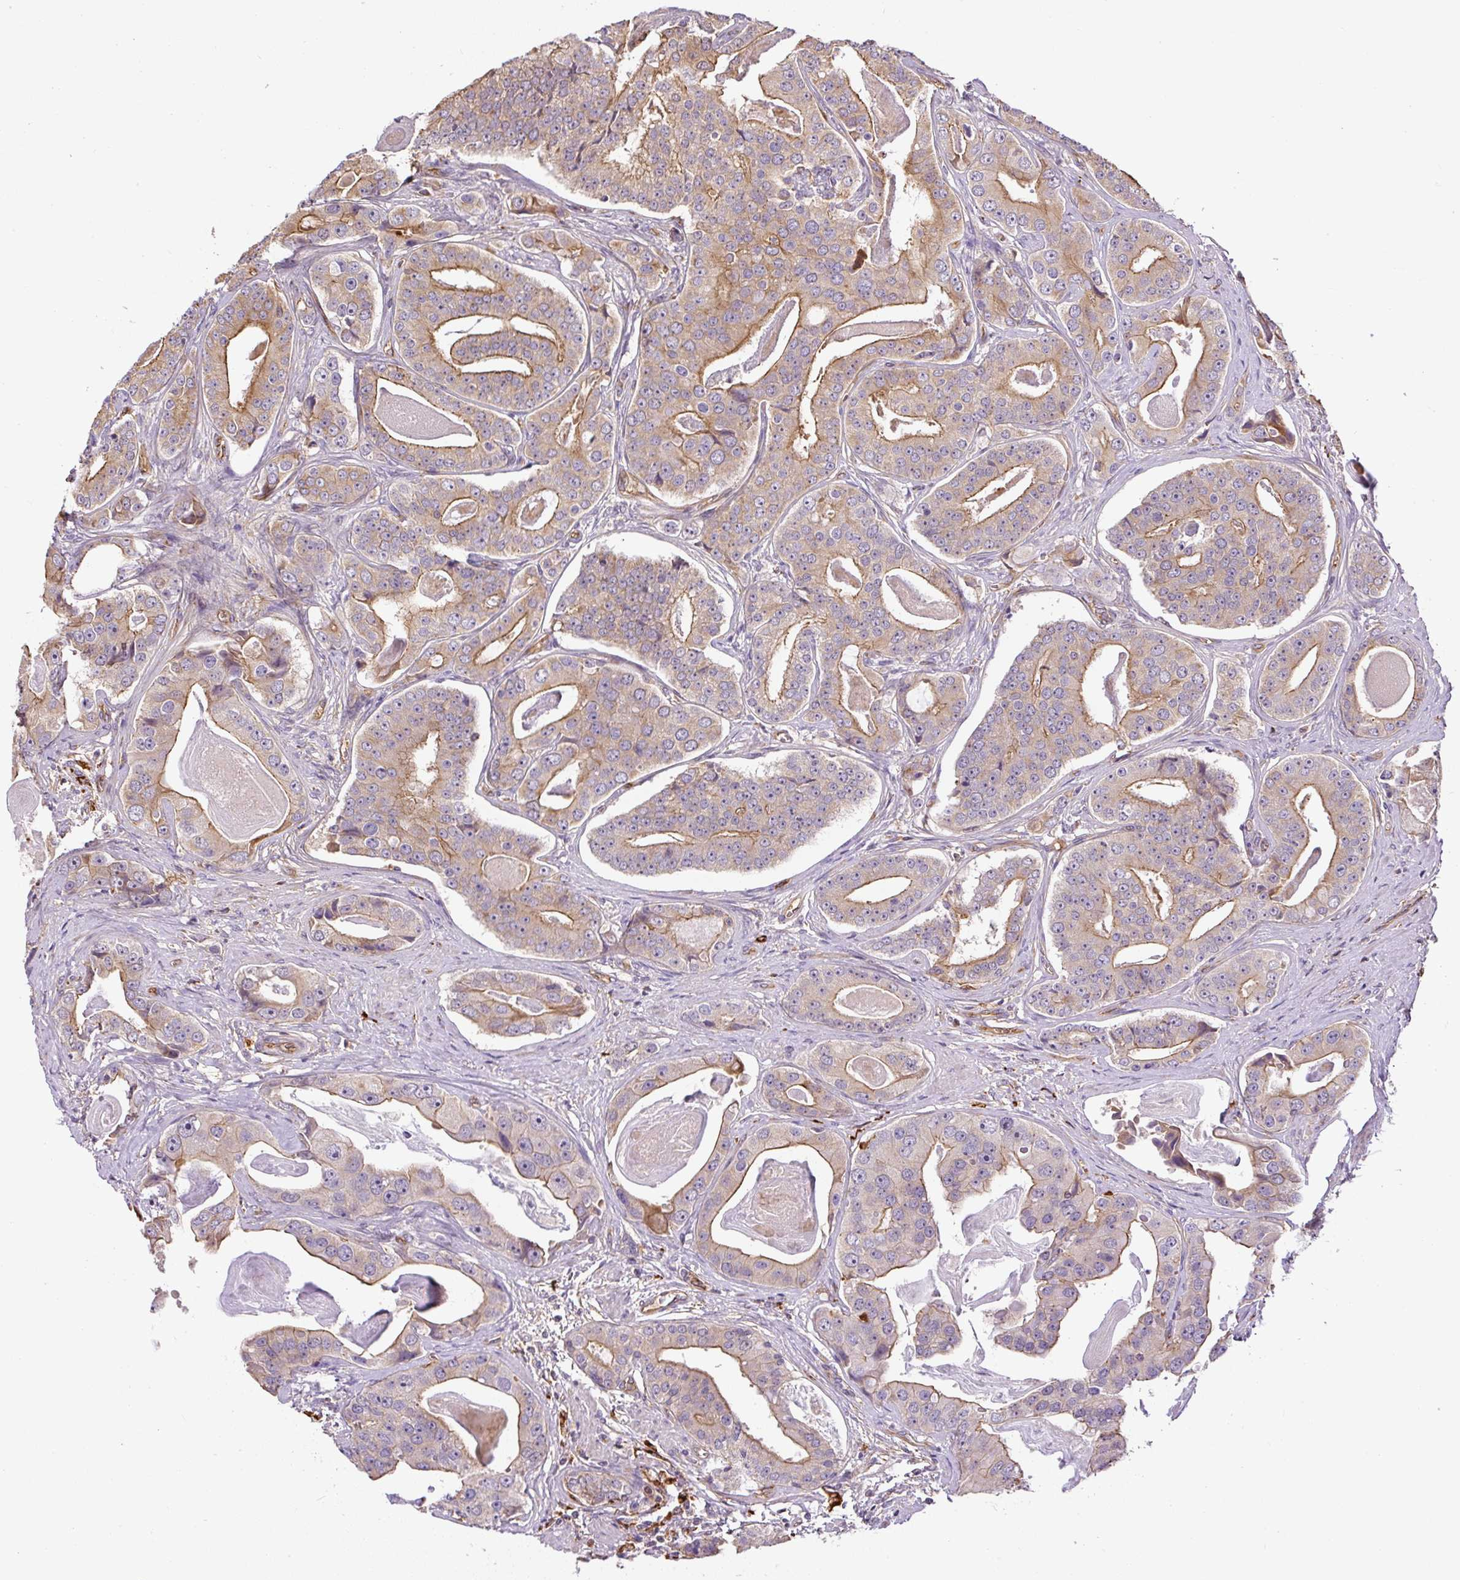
{"staining": {"intensity": "moderate", "quantity": "25%-75%", "location": "cytoplasmic/membranous"}, "tissue": "prostate cancer", "cell_type": "Tumor cells", "image_type": "cancer", "snomed": [{"axis": "morphology", "description": "Adenocarcinoma, High grade"}, {"axis": "topography", "description": "Prostate"}], "caption": "This histopathology image exhibits immunohistochemistry staining of prostate adenocarcinoma (high-grade), with medium moderate cytoplasmic/membranous positivity in approximately 25%-75% of tumor cells.", "gene": "B3GALT5", "patient": {"sex": "male", "age": 71}}